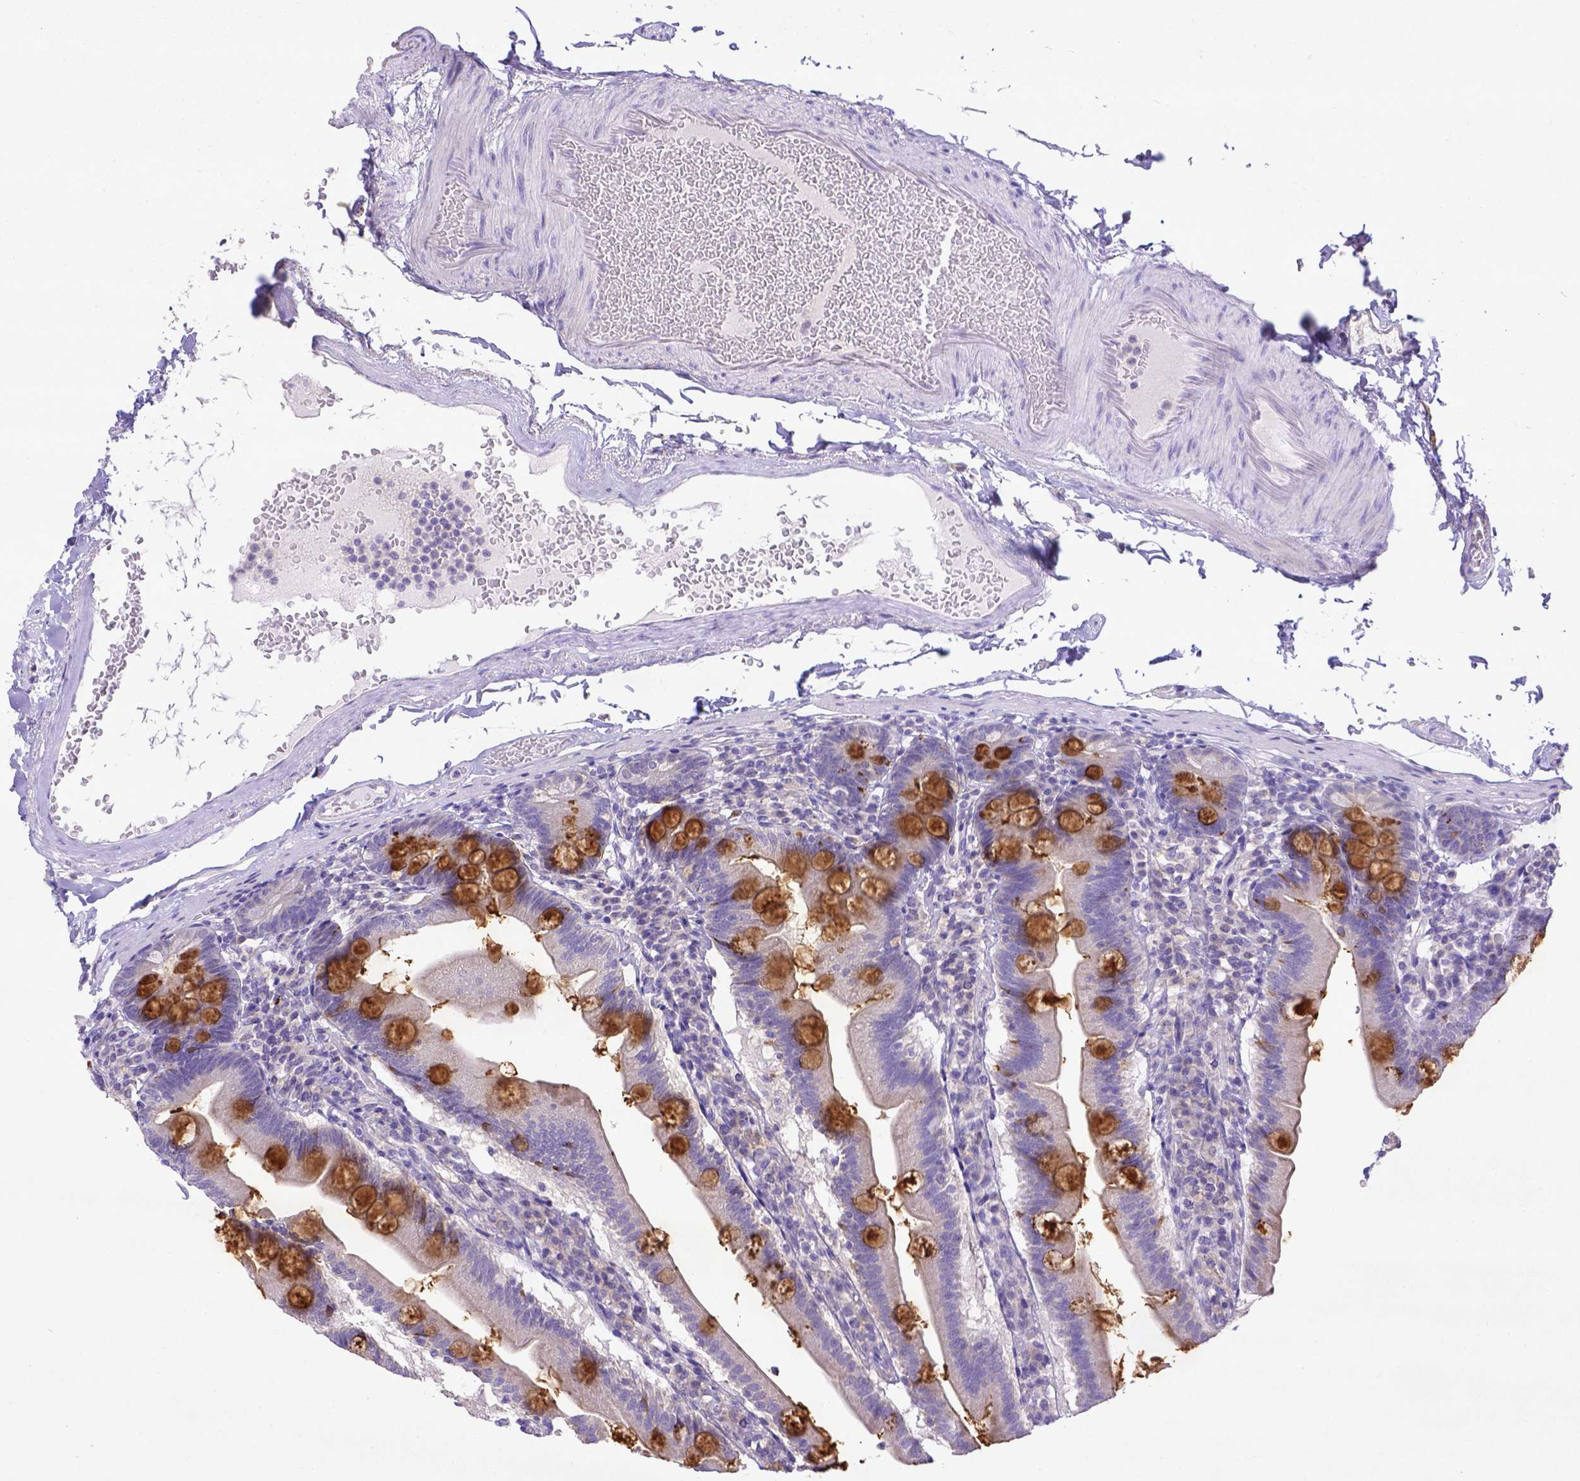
{"staining": {"intensity": "moderate", "quantity": "<25%", "location": "cytoplasmic/membranous"}, "tissue": "duodenum", "cell_type": "Glandular cells", "image_type": "normal", "snomed": [{"axis": "morphology", "description": "Normal tissue, NOS"}, {"axis": "topography", "description": "Duodenum"}], "caption": "Duodenum was stained to show a protein in brown. There is low levels of moderate cytoplasmic/membranous expression in approximately <25% of glandular cells.", "gene": "CD40", "patient": {"sex": "female", "age": 67}}